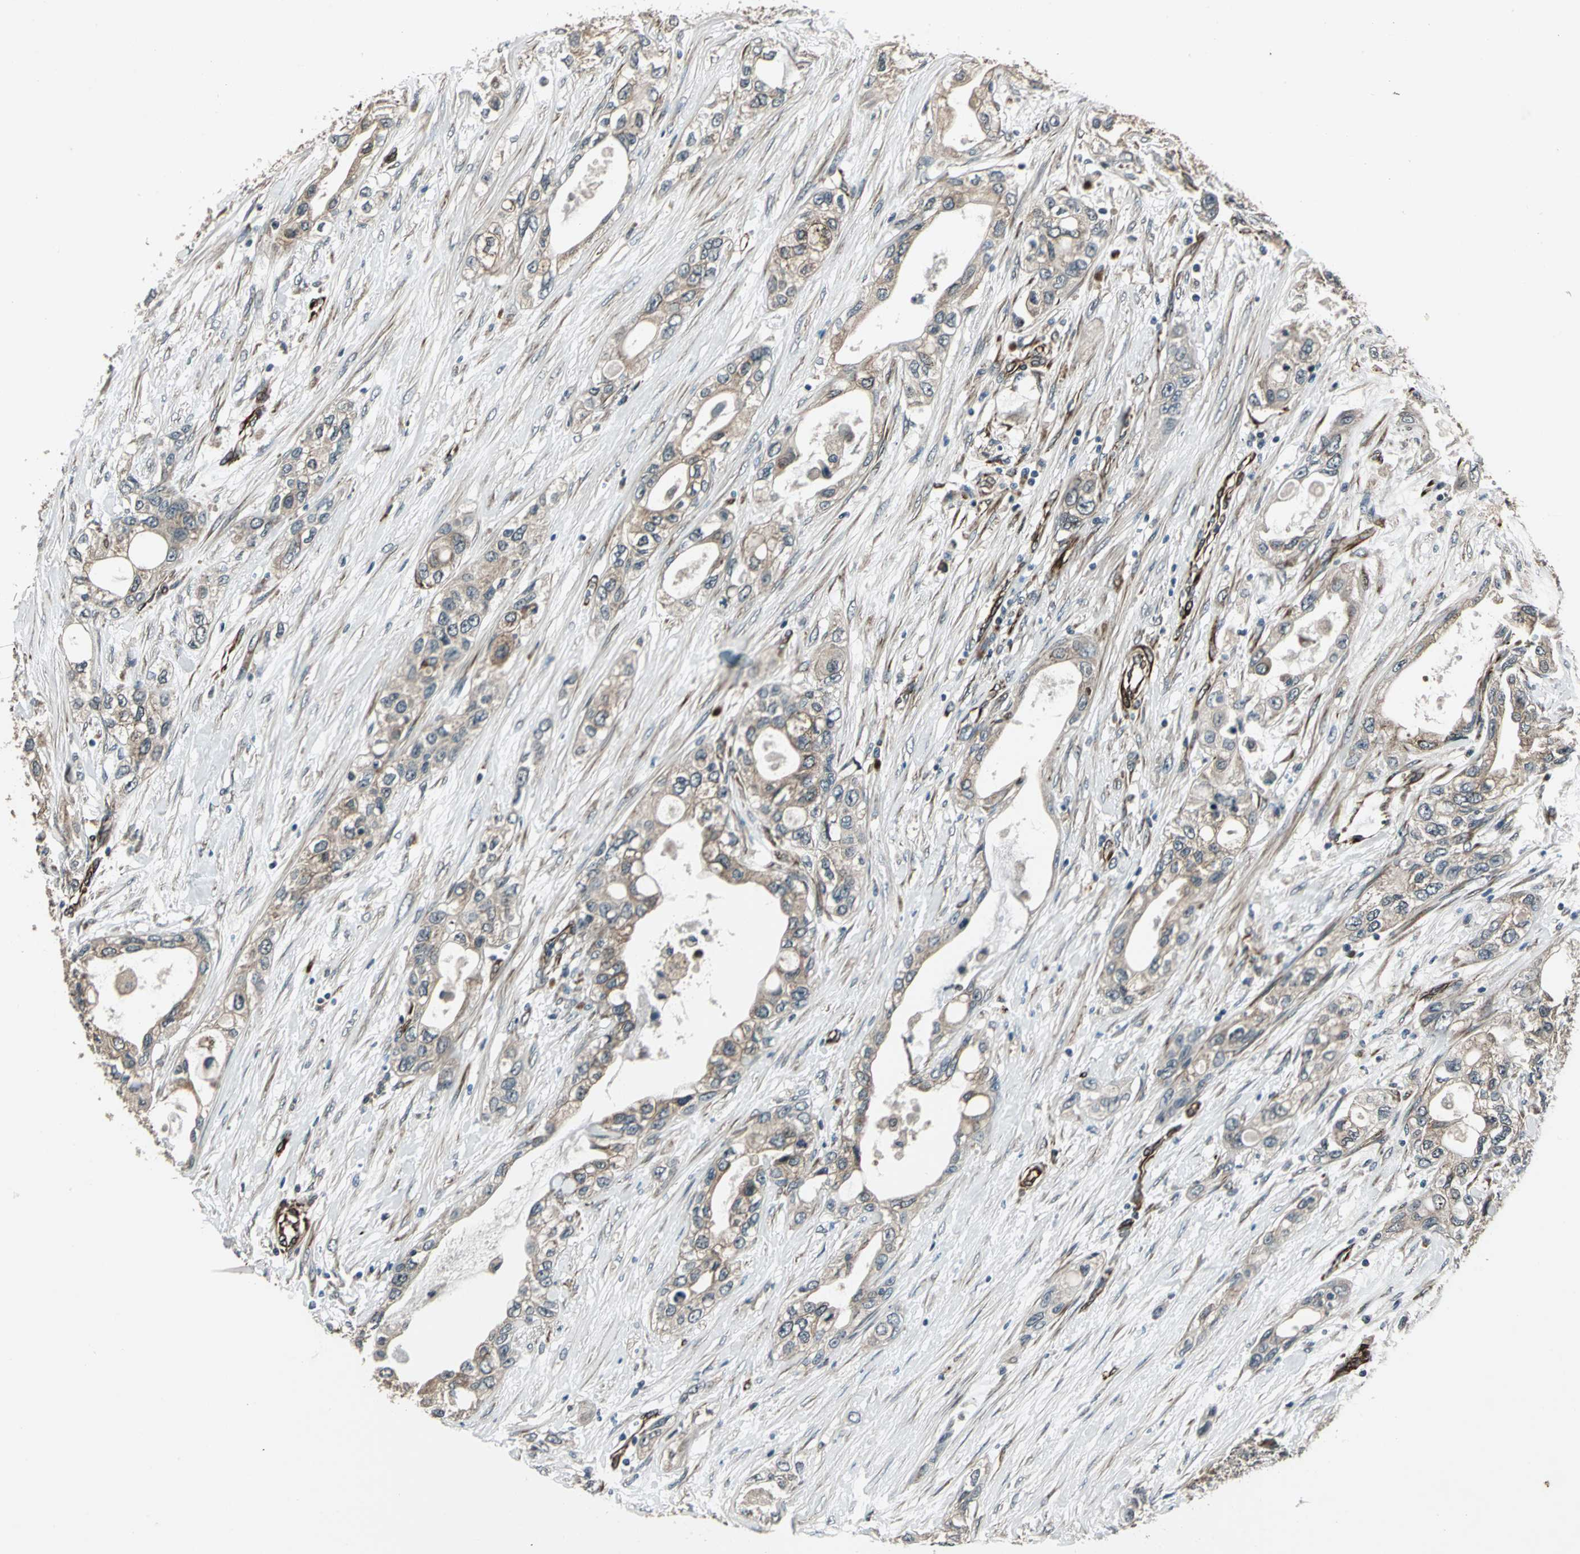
{"staining": {"intensity": "weak", "quantity": "25%-75%", "location": "cytoplasmic/membranous"}, "tissue": "pancreatic cancer", "cell_type": "Tumor cells", "image_type": "cancer", "snomed": [{"axis": "morphology", "description": "Adenocarcinoma, NOS"}, {"axis": "topography", "description": "Pancreas"}], "caption": "Approximately 25%-75% of tumor cells in pancreatic cancer (adenocarcinoma) show weak cytoplasmic/membranous protein positivity as visualized by brown immunohistochemical staining.", "gene": "EXD2", "patient": {"sex": "female", "age": 70}}